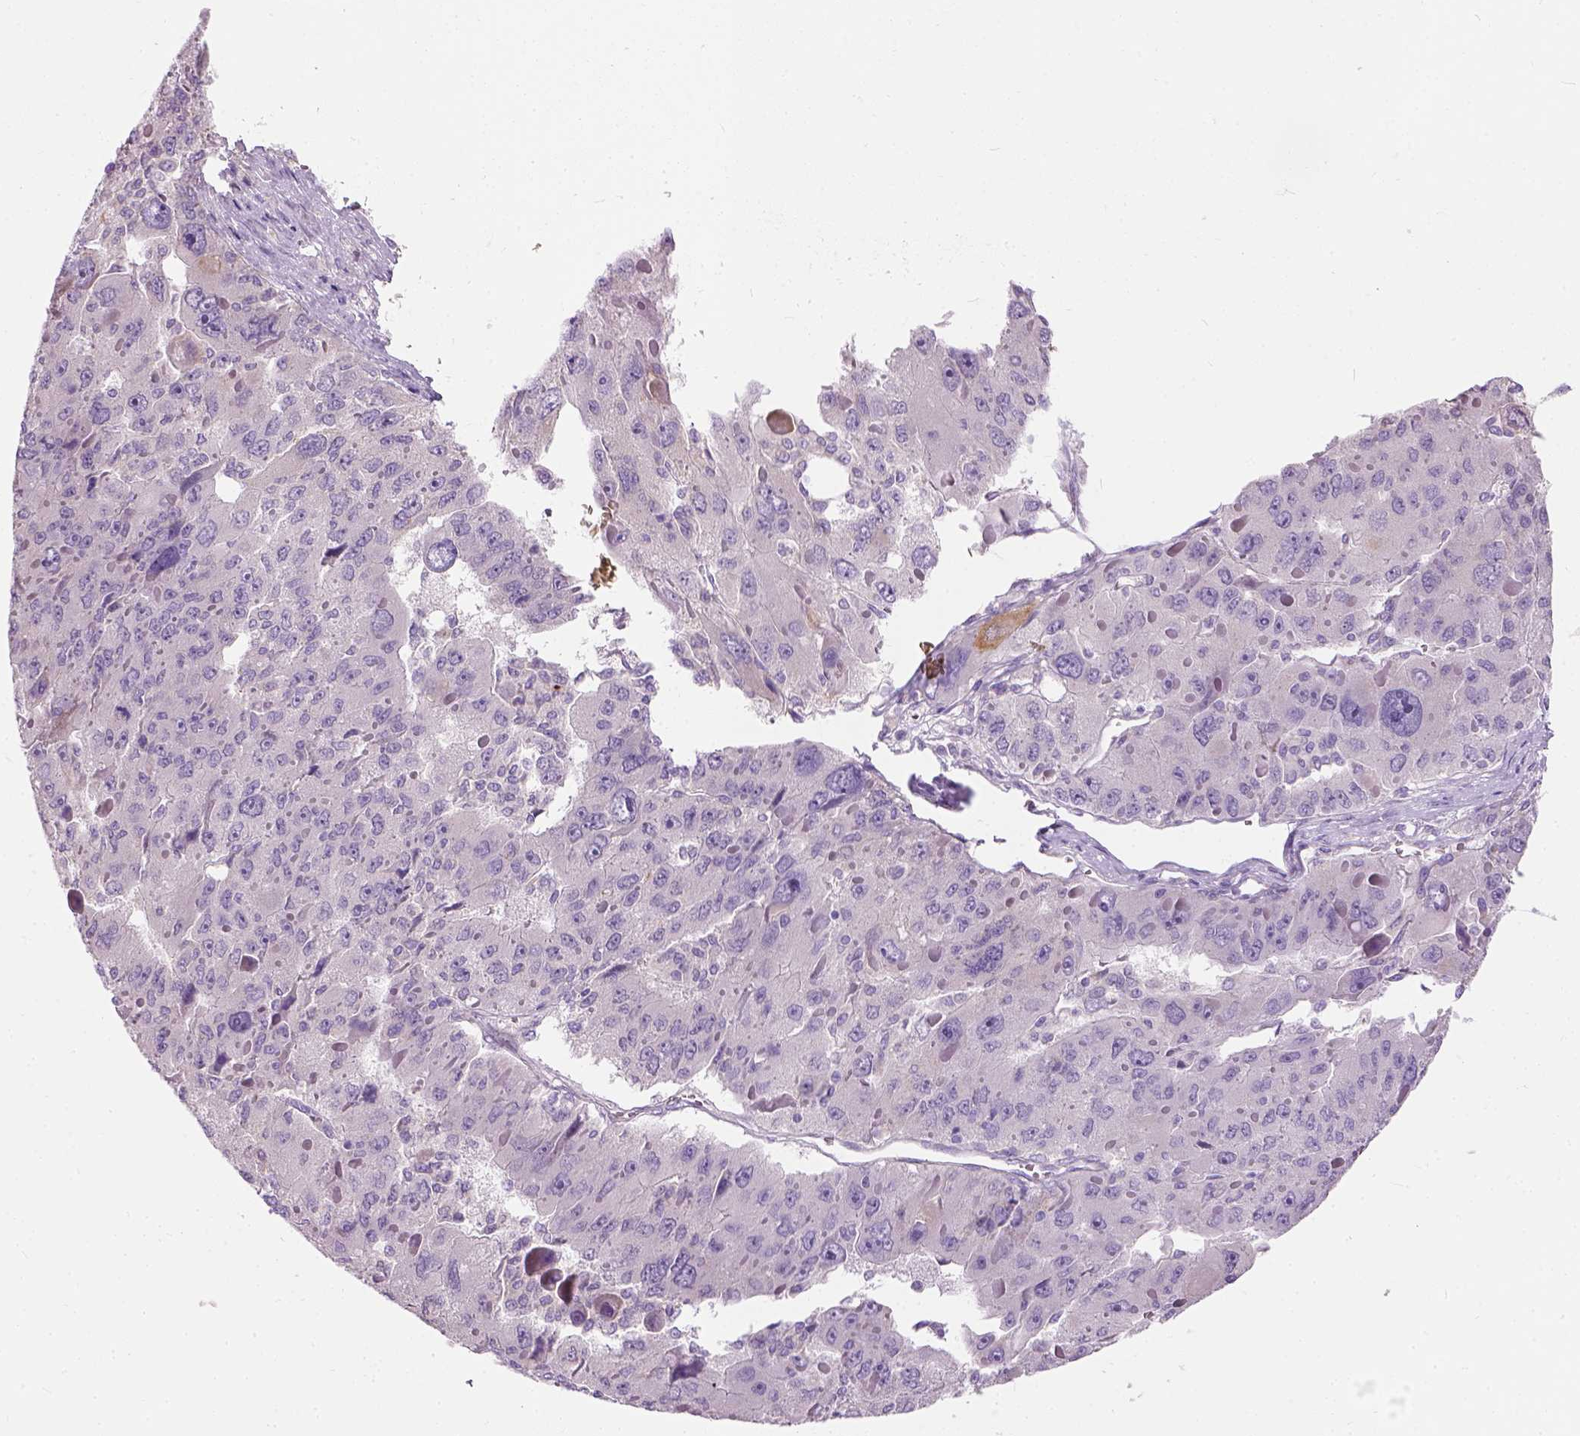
{"staining": {"intensity": "negative", "quantity": "none", "location": "none"}, "tissue": "liver cancer", "cell_type": "Tumor cells", "image_type": "cancer", "snomed": [{"axis": "morphology", "description": "Carcinoma, Hepatocellular, NOS"}, {"axis": "topography", "description": "Liver"}], "caption": "This is an immunohistochemistry image of human hepatocellular carcinoma (liver). There is no positivity in tumor cells.", "gene": "TRIM72", "patient": {"sex": "female", "age": 41}}